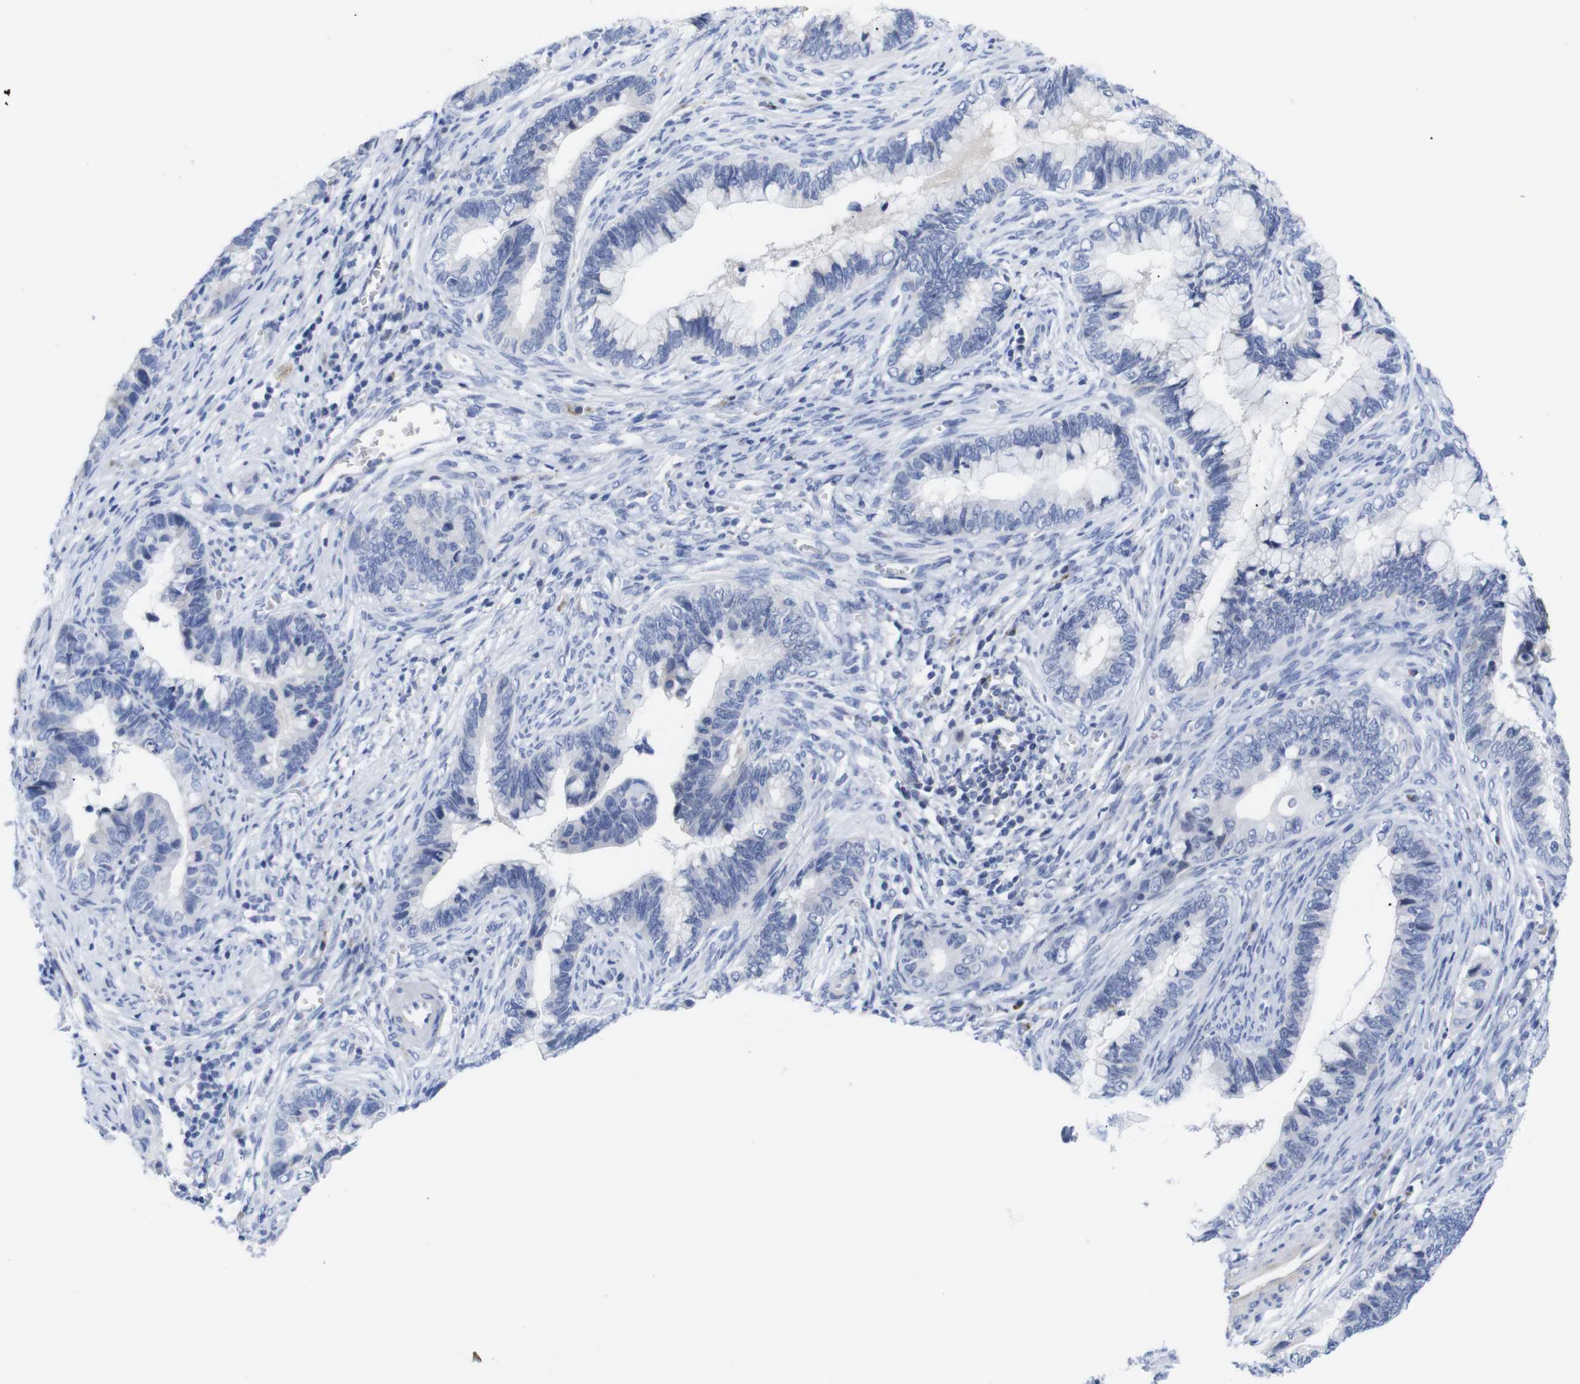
{"staining": {"intensity": "negative", "quantity": "none", "location": "none"}, "tissue": "cervical cancer", "cell_type": "Tumor cells", "image_type": "cancer", "snomed": [{"axis": "morphology", "description": "Adenocarcinoma, NOS"}, {"axis": "topography", "description": "Cervix"}], "caption": "Immunohistochemistry photomicrograph of human cervical cancer stained for a protein (brown), which reveals no expression in tumor cells.", "gene": "LRRC55", "patient": {"sex": "female", "age": 44}}